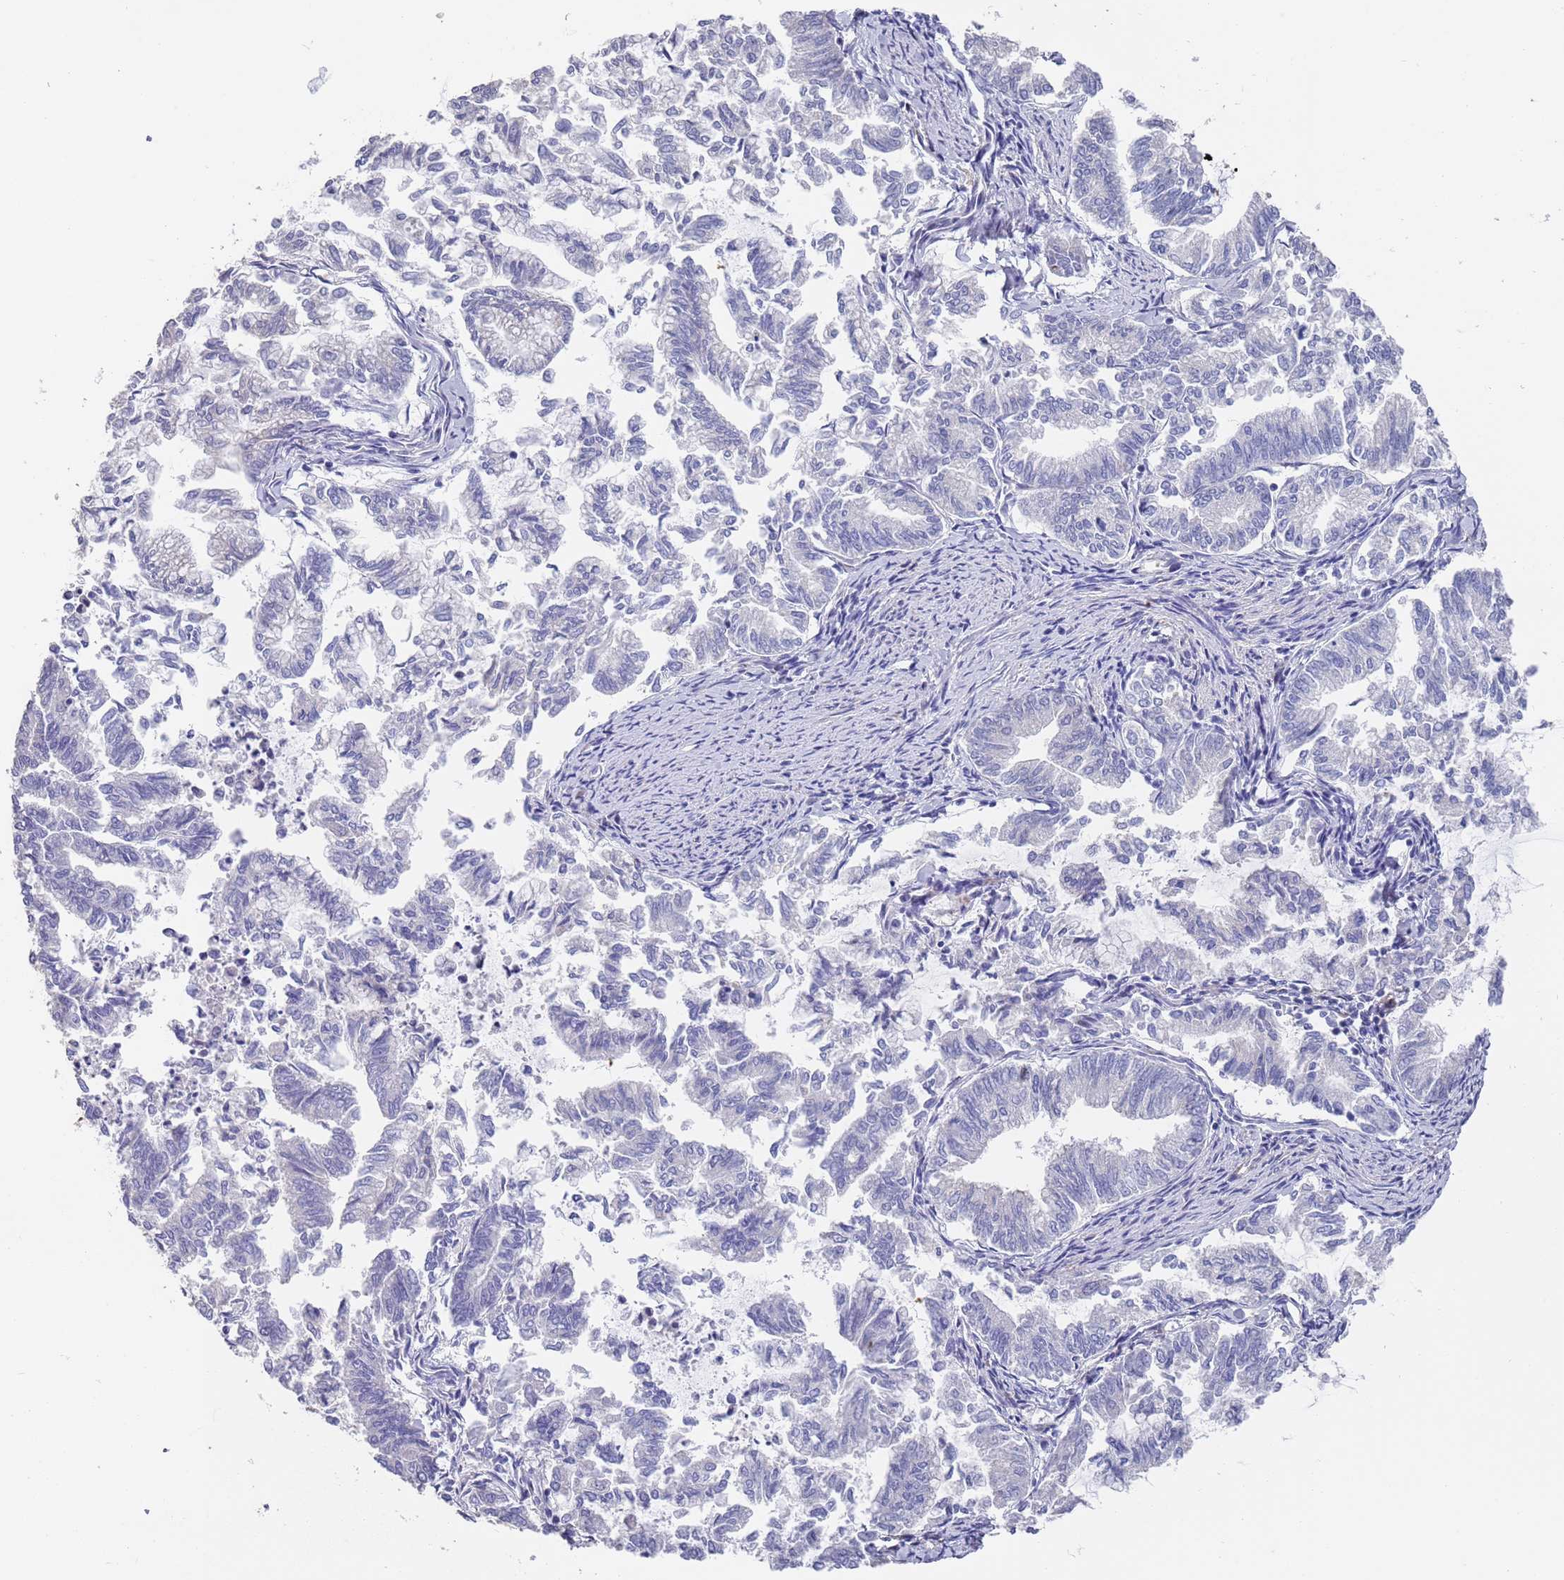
{"staining": {"intensity": "negative", "quantity": "none", "location": "none"}, "tissue": "endometrial cancer", "cell_type": "Tumor cells", "image_type": "cancer", "snomed": [{"axis": "morphology", "description": "Adenocarcinoma, NOS"}, {"axis": "topography", "description": "Endometrium"}], "caption": "Human endometrial adenocarcinoma stained for a protein using IHC displays no positivity in tumor cells.", "gene": "ANK2", "patient": {"sex": "female", "age": 79}}